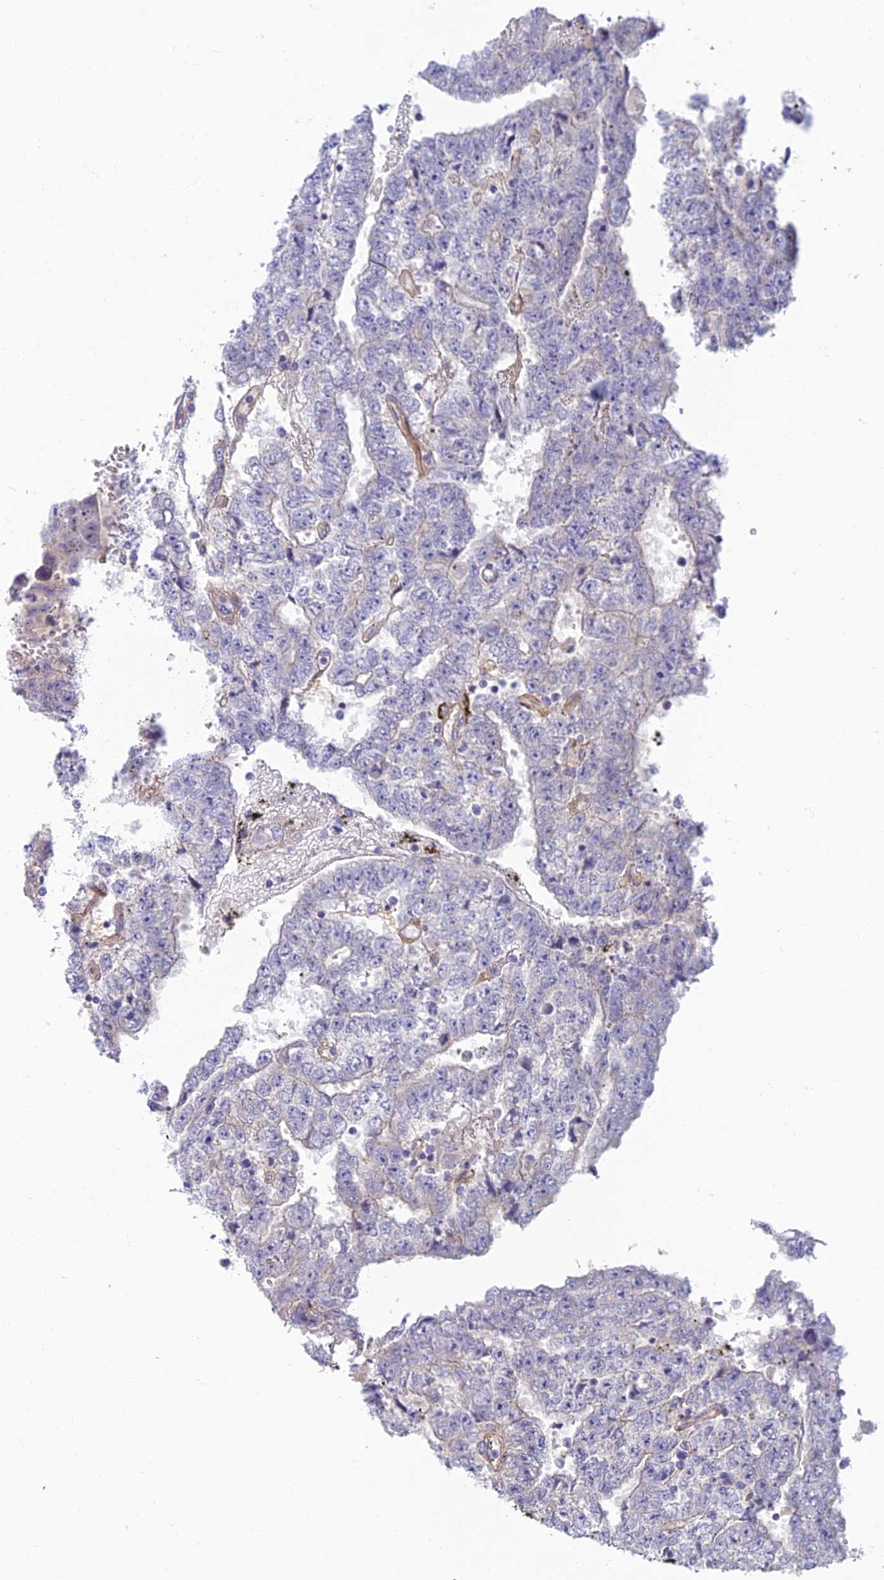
{"staining": {"intensity": "negative", "quantity": "none", "location": "none"}, "tissue": "testis cancer", "cell_type": "Tumor cells", "image_type": "cancer", "snomed": [{"axis": "morphology", "description": "Carcinoma, Embryonal, NOS"}, {"axis": "topography", "description": "Testis"}], "caption": "High magnification brightfield microscopy of testis embryonal carcinoma stained with DAB (3,3'-diaminobenzidine) (brown) and counterstained with hematoxylin (blue): tumor cells show no significant staining.", "gene": "NEURL1", "patient": {"sex": "male", "age": 25}}